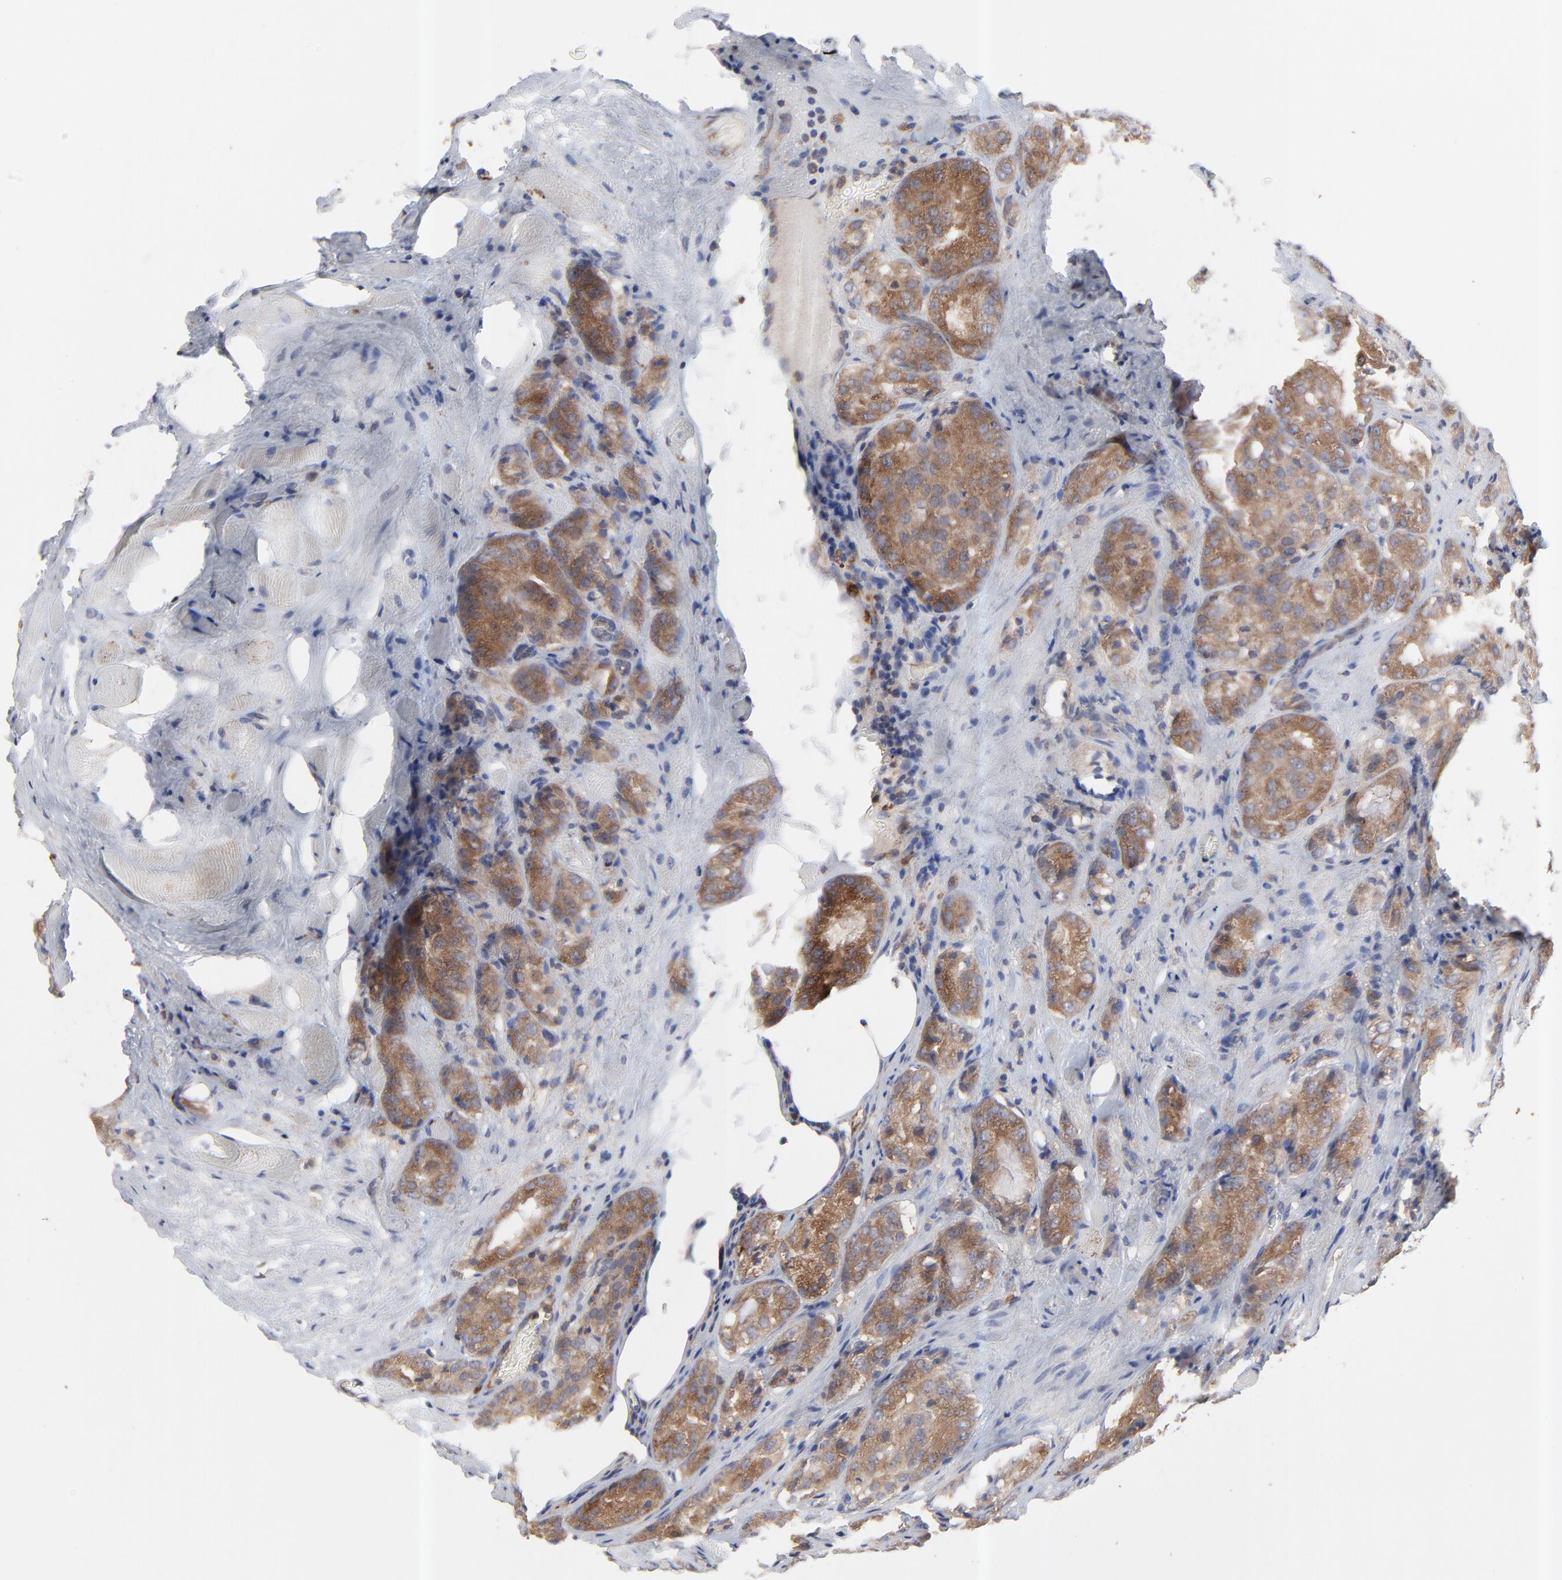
{"staining": {"intensity": "strong", "quantity": ">75%", "location": "cytoplasmic/membranous"}, "tissue": "prostate cancer", "cell_type": "Tumor cells", "image_type": "cancer", "snomed": [{"axis": "morphology", "description": "Adenocarcinoma, Medium grade"}, {"axis": "topography", "description": "Prostate"}], "caption": "This image shows medium-grade adenocarcinoma (prostate) stained with immunohistochemistry (IHC) to label a protein in brown. The cytoplasmic/membranous of tumor cells show strong positivity for the protein. Nuclei are counter-stained blue.", "gene": "RAB9A", "patient": {"sex": "male", "age": 60}}